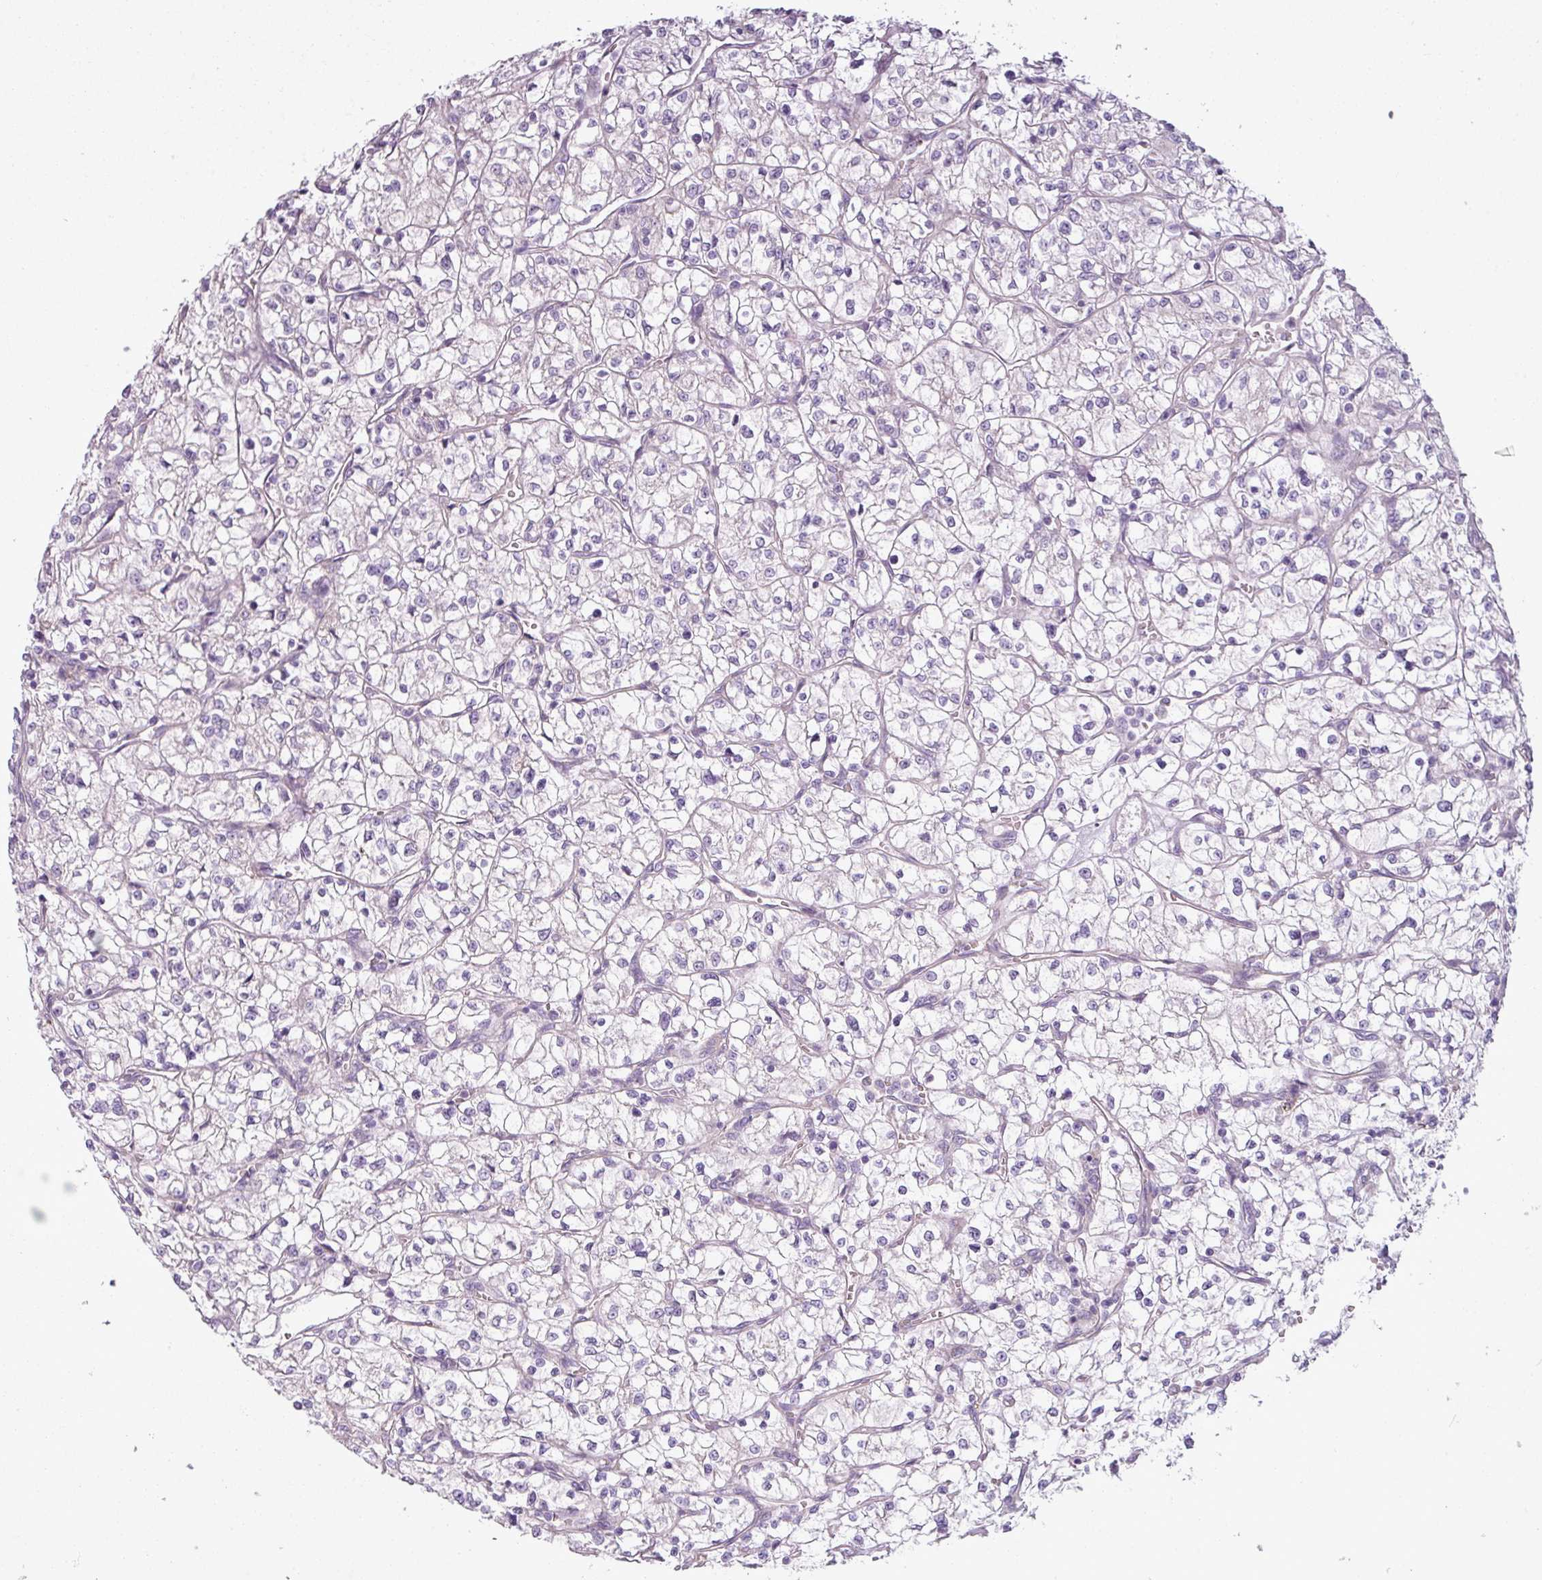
{"staining": {"intensity": "negative", "quantity": "none", "location": "none"}, "tissue": "renal cancer", "cell_type": "Tumor cells", "image_type": "cancer", "snomed": [{"axis": "morphology", "description": "Adenocarcinoma, NOS"}, {"axis": "topography", "description": "Kidney"}], "caption": "IHC image of neoplastic tissue: human renal cancer stained with DAB reveals no significant protein expression in tumor cells.", "gene": "CAMK2B", "patient": {"sex": "female", "age": 64}}